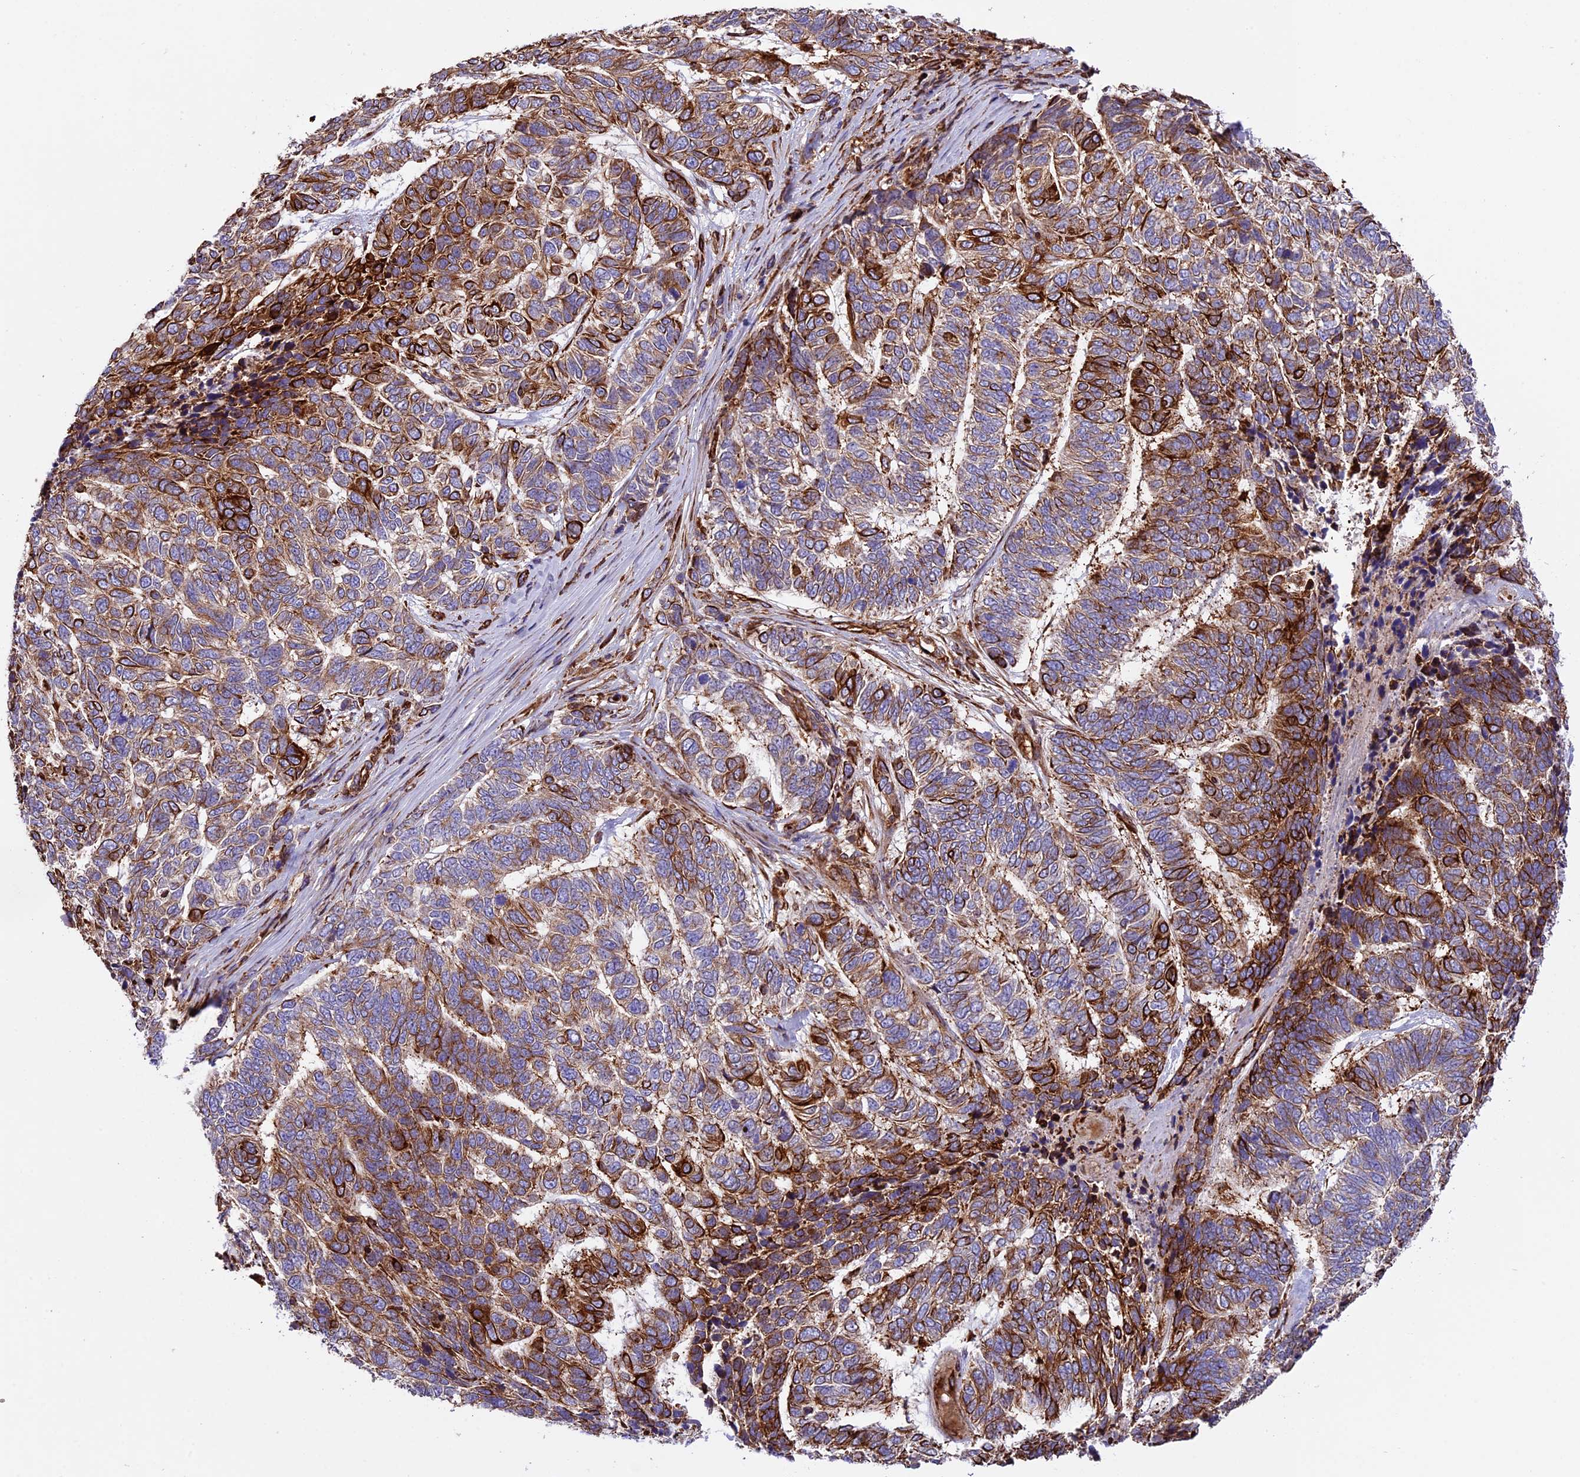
{"staining": {"intensity": "strong", "quantity": "25%-75%", "location": "cytoplasmic/membranous"}, "tissue": "skin cancer", "cell_type": "Tumor cells", "image_type": "cancer", "snomed": [{"axis": "morphology", "description": "Basal cell carcinoma"}, {"axis": "topography", "description": "Skin"}], "caption": "Protein expression analysis of skin cancer demonstrates strong cytoplasmic/membranous positivity in about 25%-75% of tumor cells.", "gene": "CD99L2", "patient": {"sex": "female", "age": 65}}